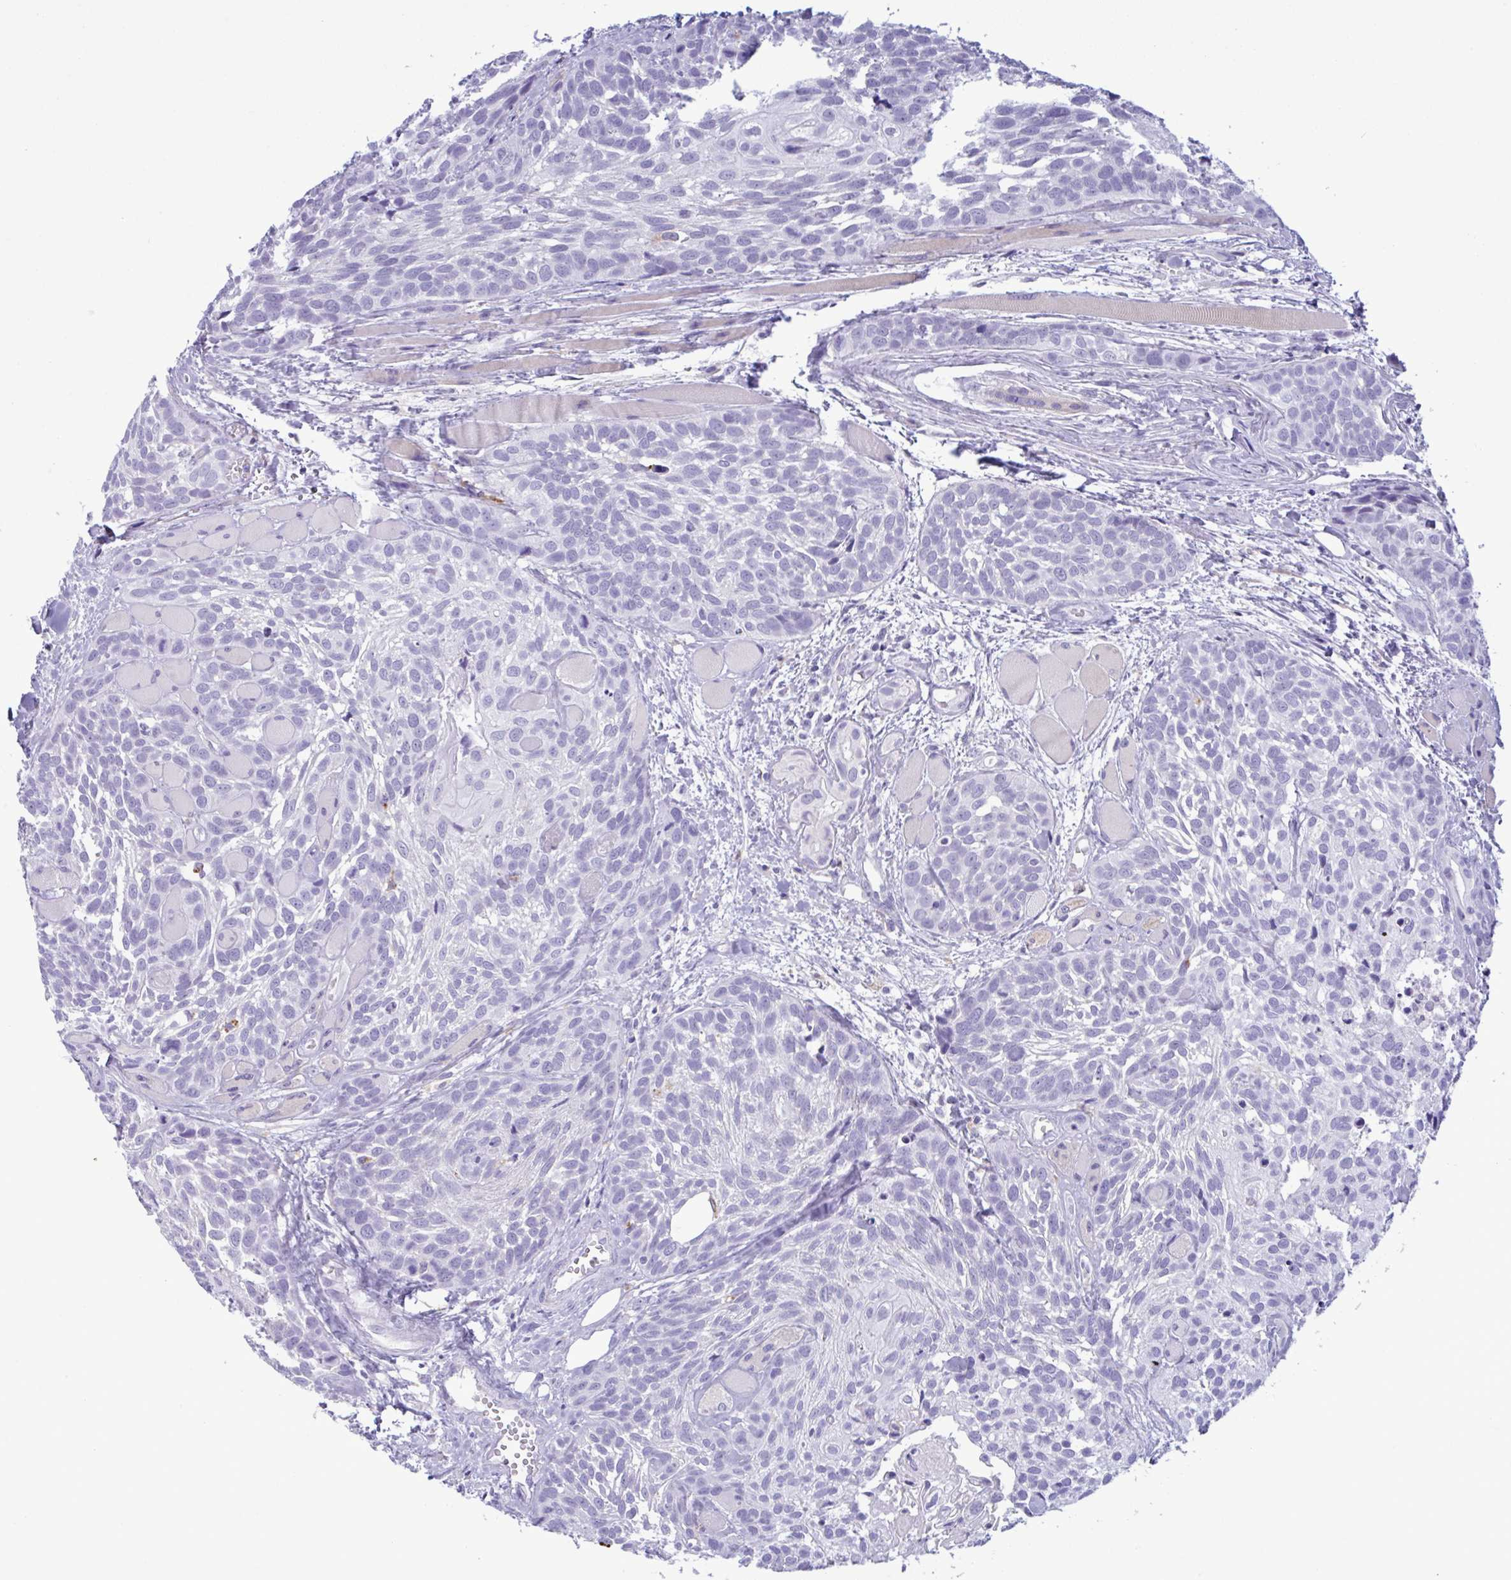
{"staining": {"intensity": "negative", "quantity": "none", "location": "none"}, "tissue": "head and neck cancer", "cell_type": "Tumor cells", "image_type": "cancer", "snomed": [{"axis": "morphology", "description": "Squamous cell carcinoma, NOS"}, {"axis": "topography", "description": "Head-Neck"}], "caption": "An immunohistochemistry (IHC) histopathology image of head and neck squamous cell carcinoma is shown. There is no staining in tumor cells of head and neck squamous cell carcinoma.", "gene": "SREBF1", "patient": {"sex": "female", "age": 50}}